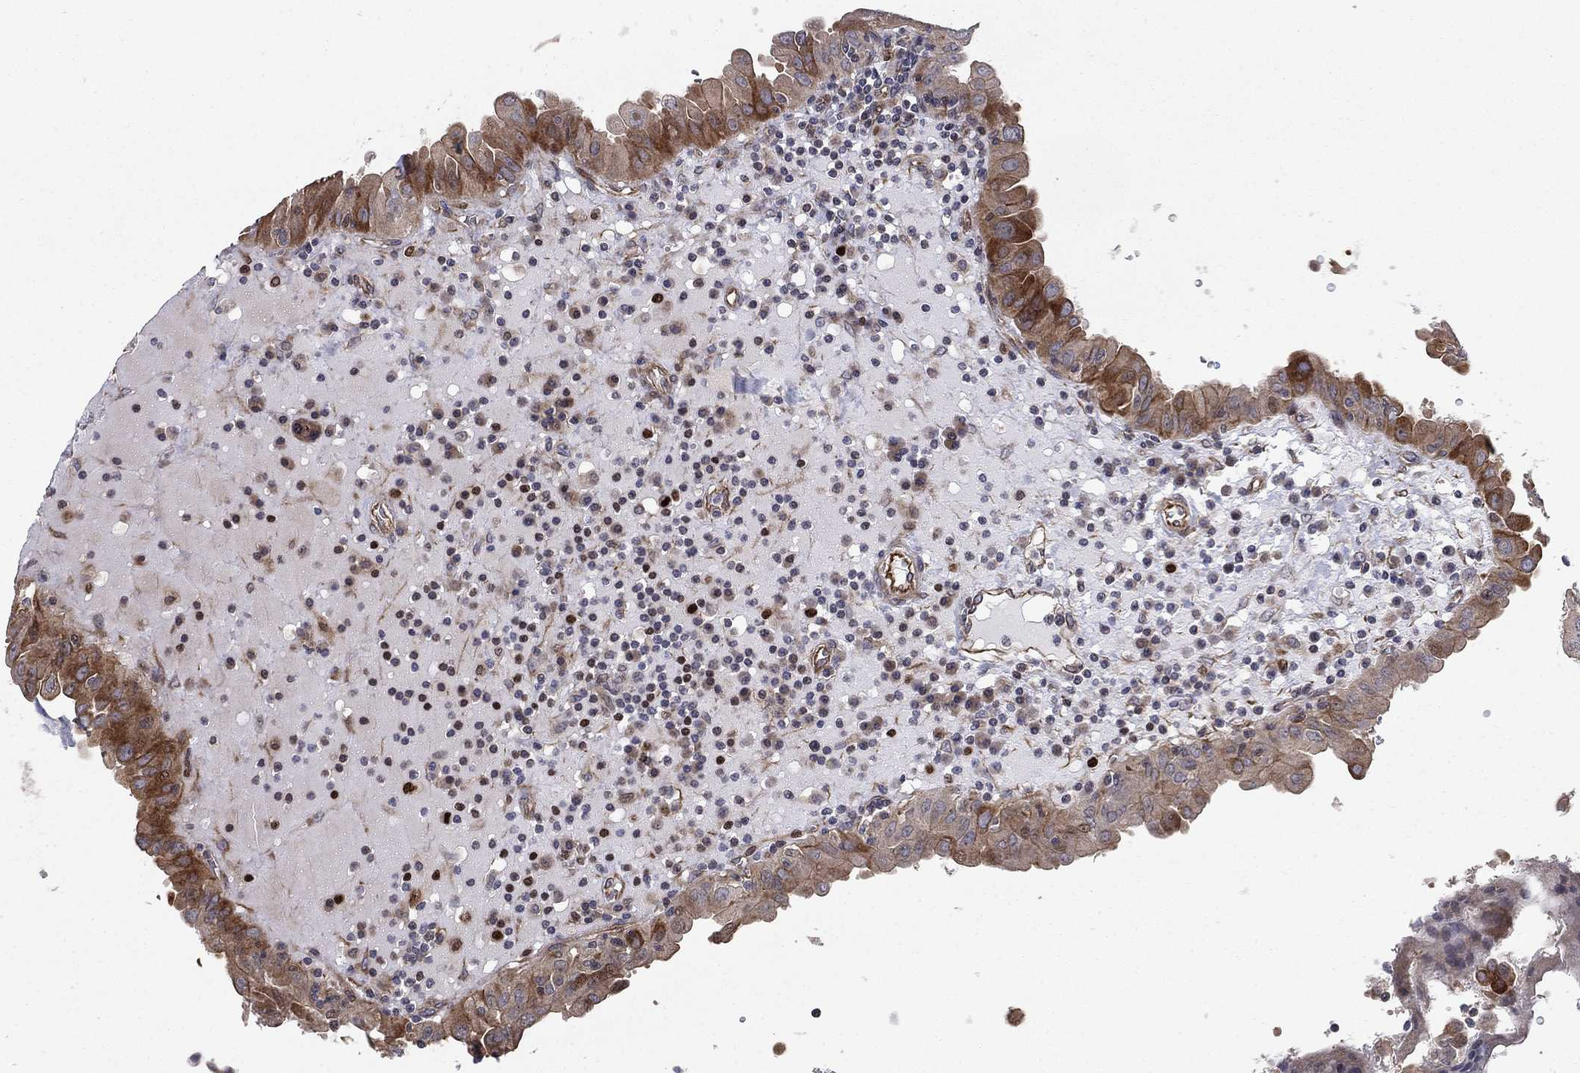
{"staining": {"intensity": "strong", "quantity": "25%-75%", "location": "cytoplasmic/membranous"}, "tissue": "thyroid cancer", "cell_type": "Tumor cells", "image_type": "cancer", "snomed": [{"axis": "morphology", "description": "Papillary adenocarcinoma, NOS"}, {"axis": "topography", "description": "Thyroid gland"}], "caption": "Immunohistochemistry (IHC) staining of thyroid cancer (papillary adenocarcinoma), which reveals high levels of strong cytoplasmic/membranous expression in approximately 25%-75% of tumor cells indicating strong cytoplasmic/membranous protein staining. The staining was performed using DAB (3,3'-diaminobenzidine) (brown) for protein detection and nuclei were counterstained in hematoxylin (blue).", "gene": "BCL11A", "patient": {"sex": "female", "age": 37}}